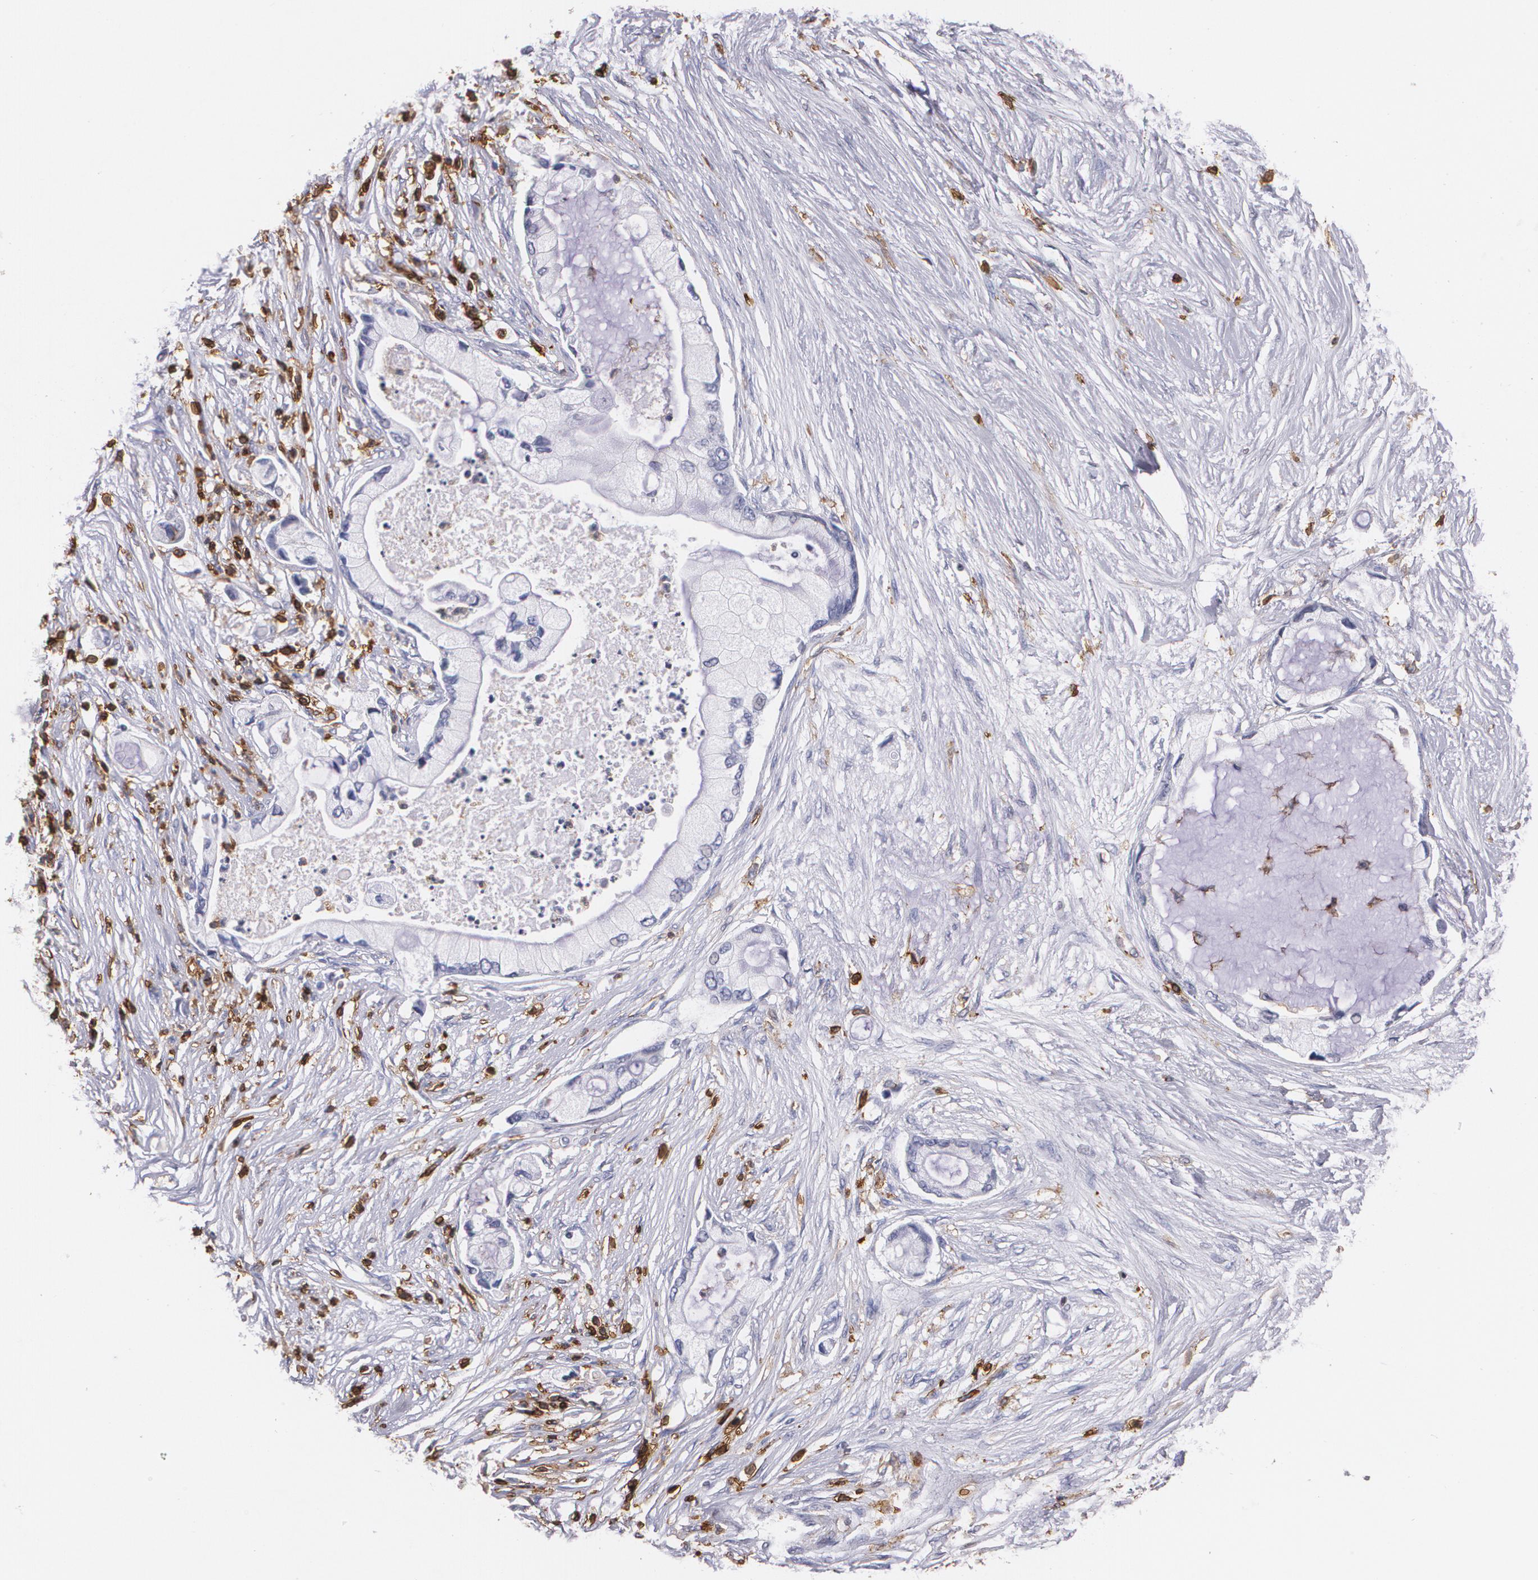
{"staining": {"intensity": "negative", "quantity": "none", "location": "none"}, "tissue": "pancreatic cancer", "cell_type": "Tumor cells", "image_type": "cancer", "snomed": [{"axis": "morphology", "description": "Adenocarcinoma, NOS"}, {"axis": "topography", "description": "Pancreas"}], "caption": "The histopathology image shows no significant positivity in tumor cells of pancreatic cancer (adenocarcinoma). Brightfield microscopy of IHC stained with DAB (brown) and hematoxylin (blue), captured at high magnification.", "gene": "PTPRC", "patient": {"sex": "female", "age": 59}}